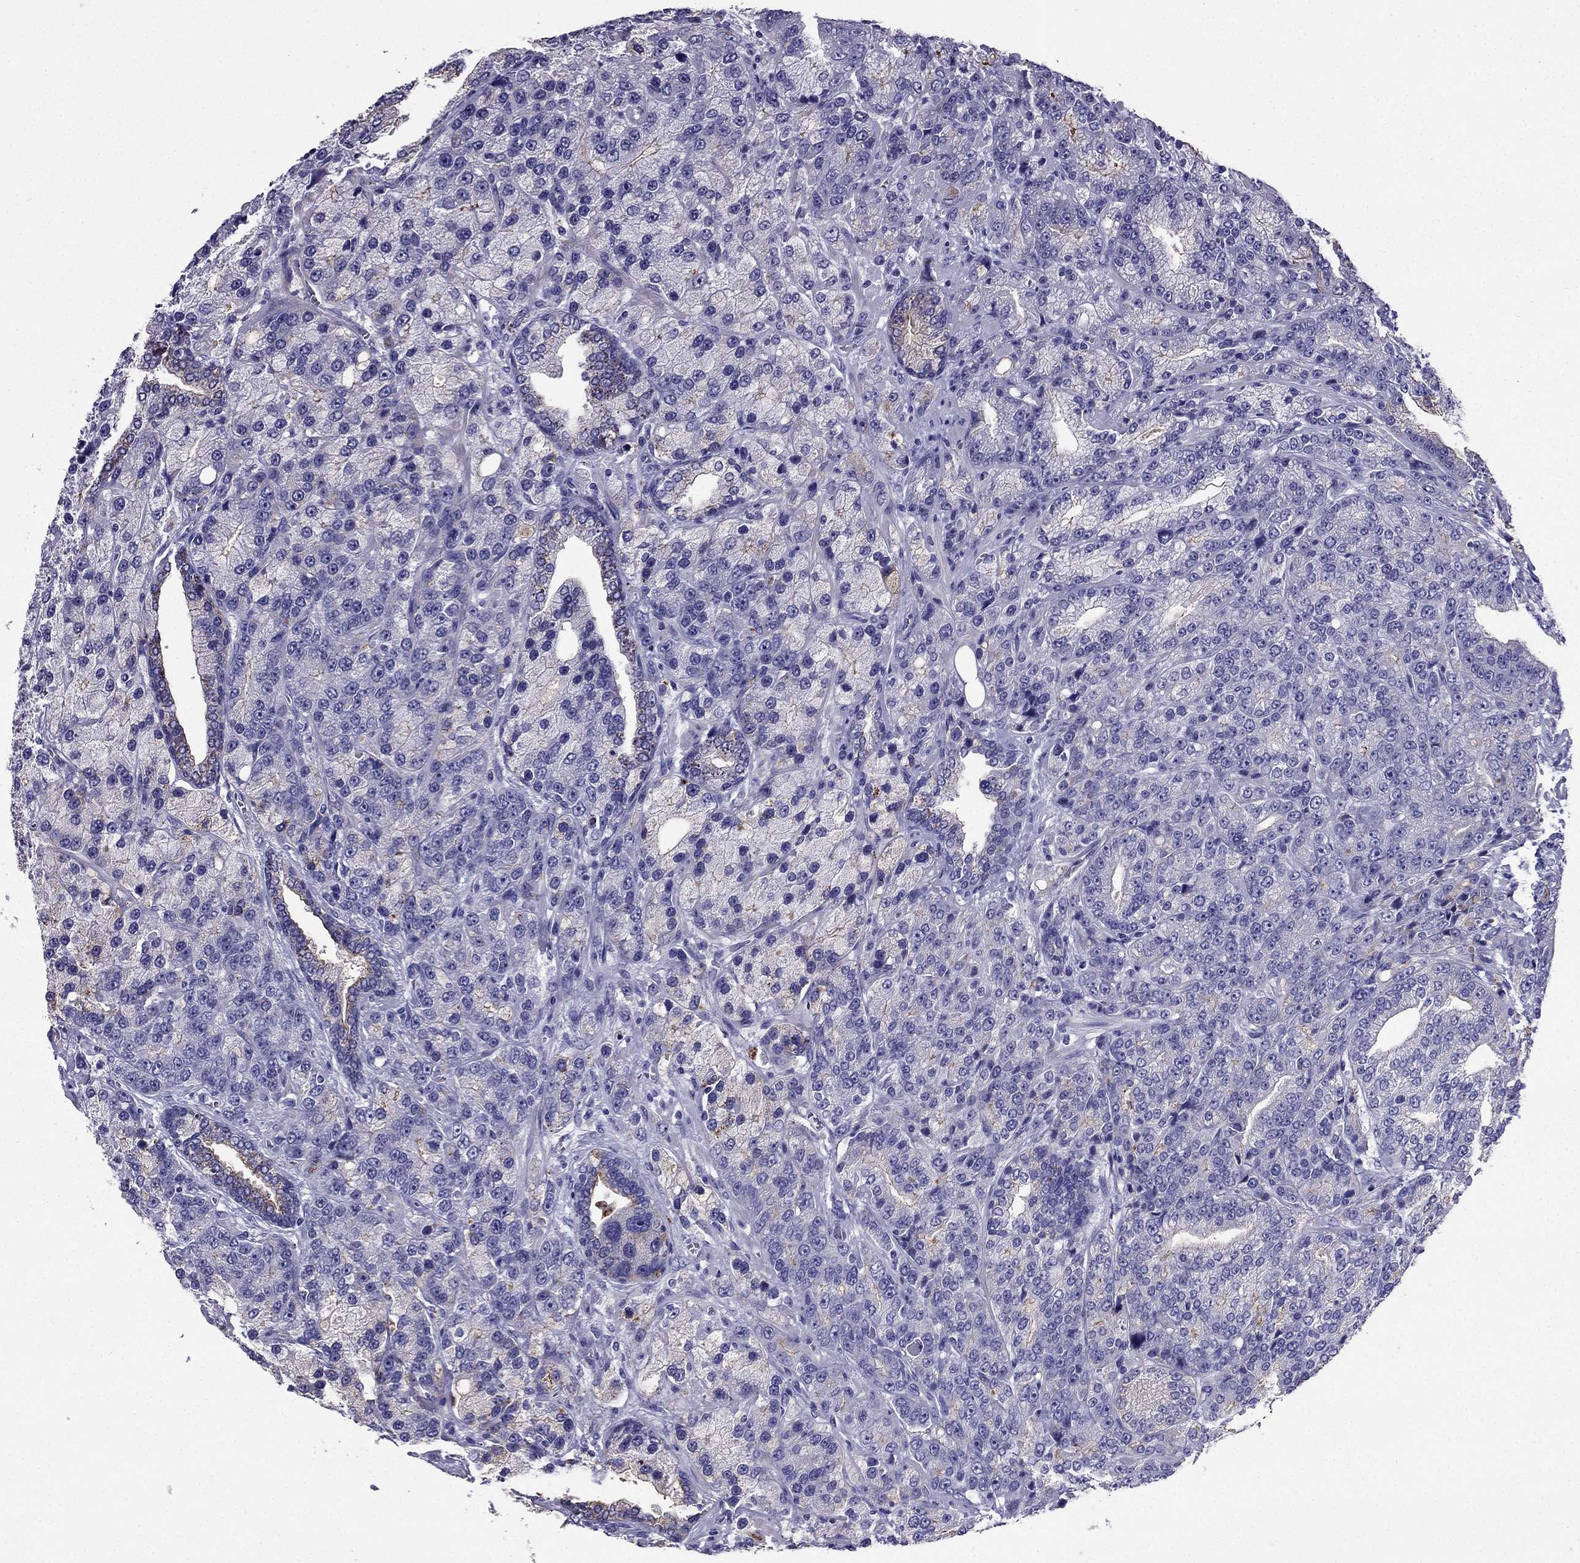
{"staining": {"intensity": "negative", "quantity": "none", "location": "none"}, "tissue": "prostate cancer", "cell_type": "Tumor cells", "image_type": "cancer", "snomed": [{"axis": "morphology", "description": "Adenocarcinoma, NOS"}, {"axis": "topography", "description": "Prostate"}], "caption": "There is no significant expression in tumor cells of adenocarcinoma (prostate).", "gene": "PTH", "patient": {"sex": "male", "age": 63}}